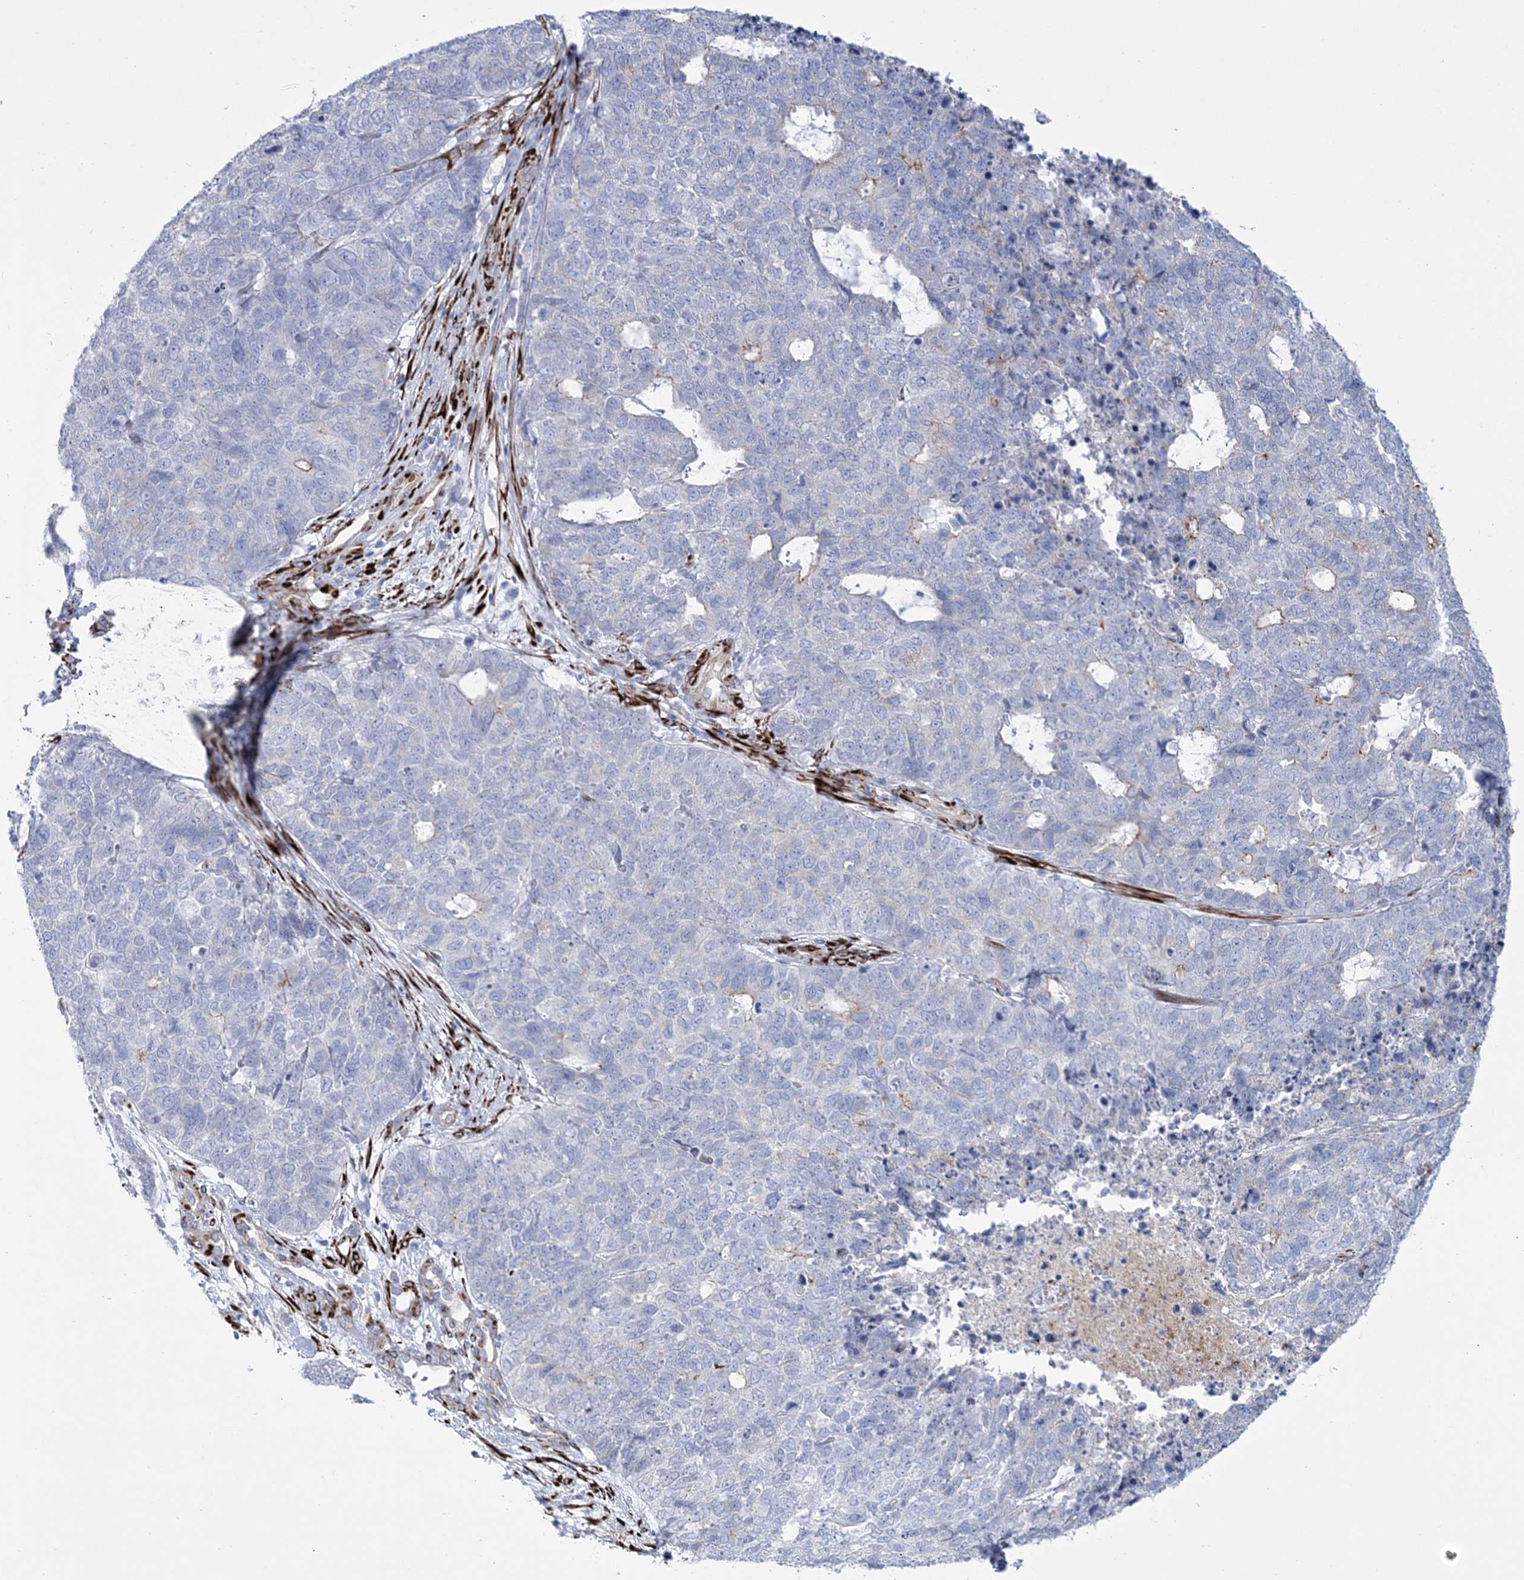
{"staining": {"intensity": "negative", "quantity": "none", "location": "none"}, "tissue": "cervical cancer", "cell_type": "Tumor cells", "image_type": "cancer", "snomed": [{"axis": "morphology", "description": "Squamous cell carcinoma, NOS"}, {"axis": "topography", "description": "Cervix"}], "caption": "An immunohistochemistry image of squamous cell carcinoma (cervical) is shown. There is no staining in tumor cells of squamous cell carcinoma (cervical).", "gene": "RAB11FIP5", "patient": {"sex": "female", "age": 63}}